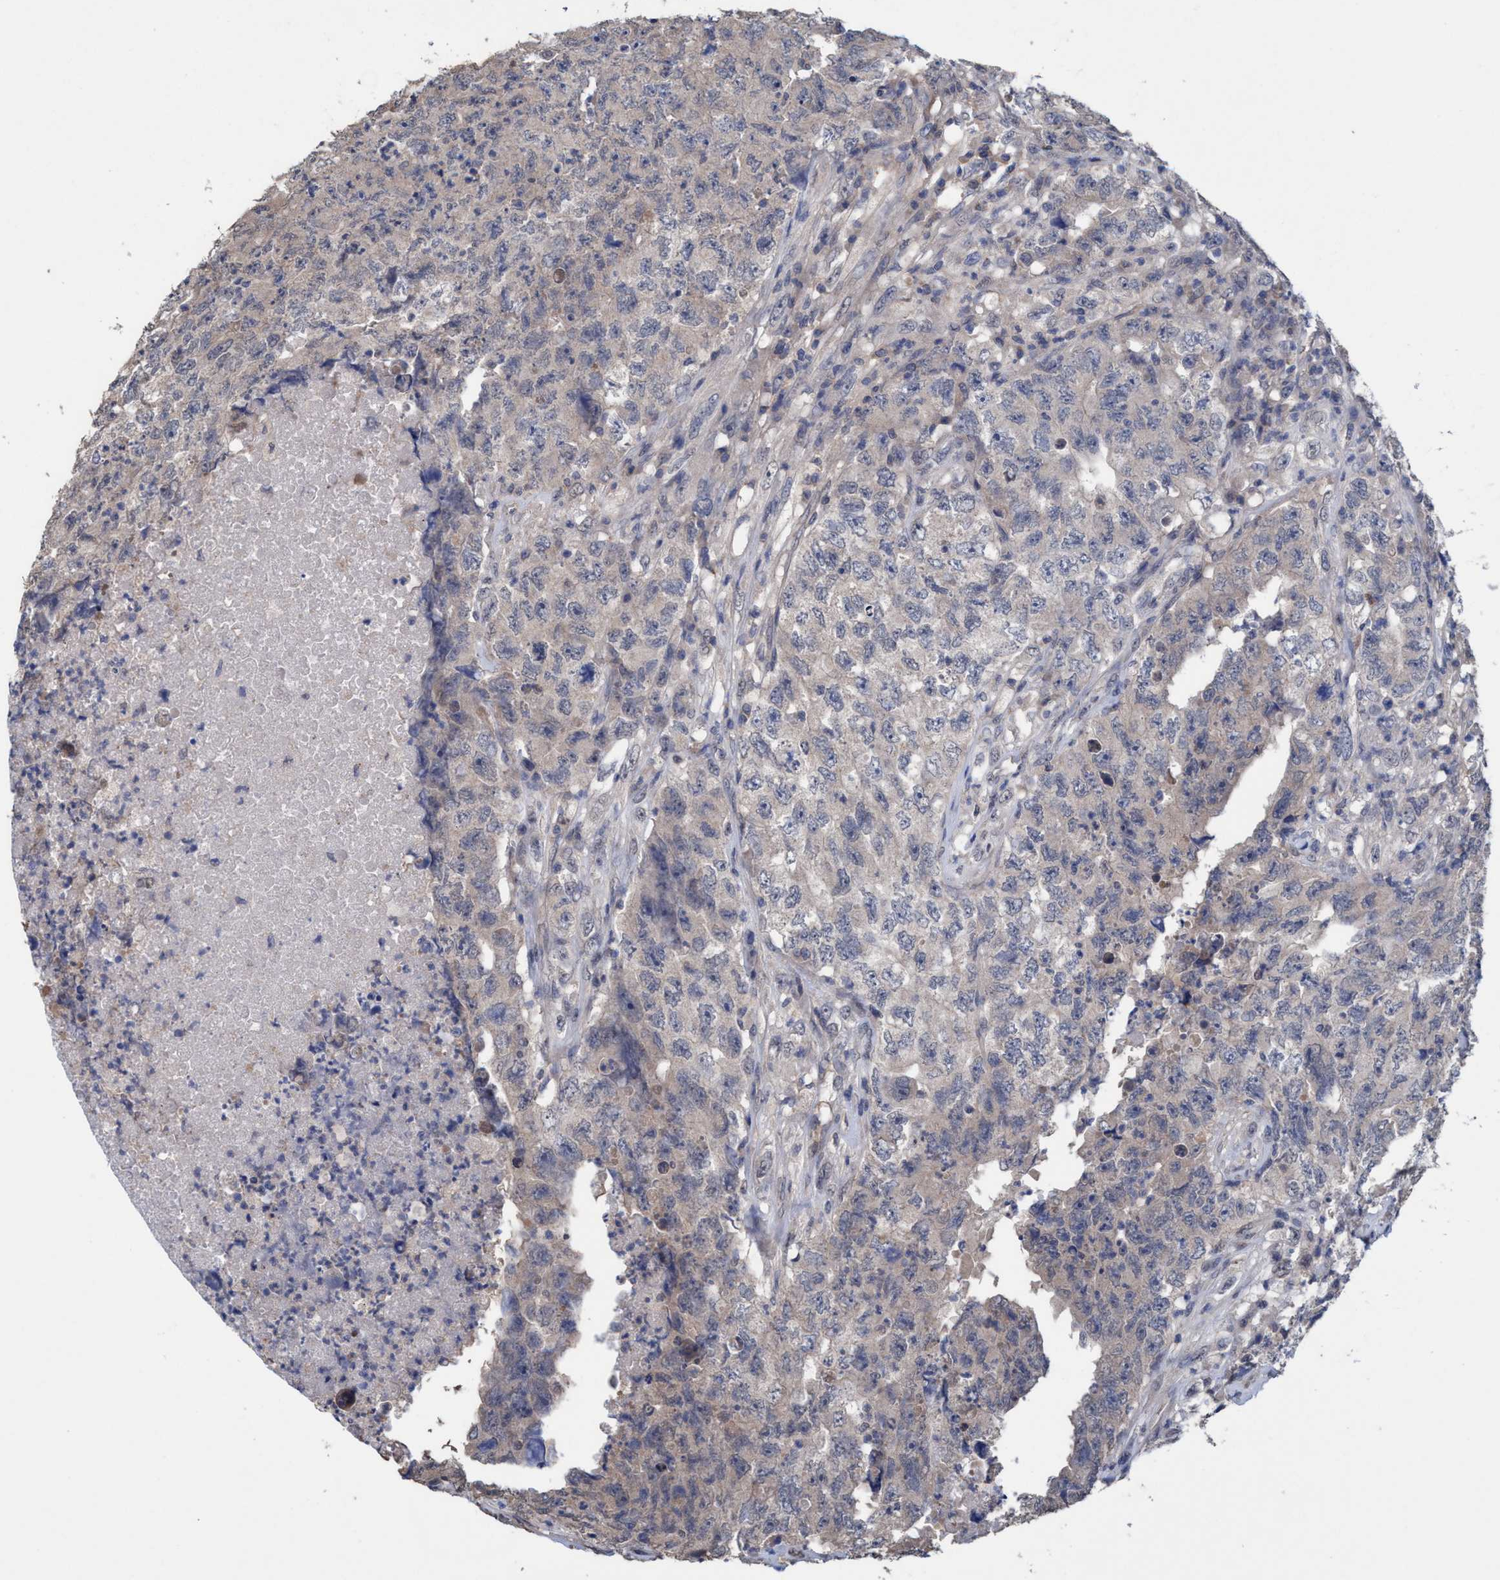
{"staining": {"intensity": "weak", "quantity": "<25%", "location": "cytoplasmic/membranous"}, "tissue": "testis cancer", "cell_type": "Tumor cells", "image_type": "cancer", "snomed": [{"axis": "morphology", "description": "Carcinoma, Embryonal, NOS"}, {"axis": "topography", "description": "Testis"}], "caption": "Tumor cells show no significant staining in testis embryonal carcinoma.", "gene": "GLOD4", "patient": {"sex": "male", "age": 32}}